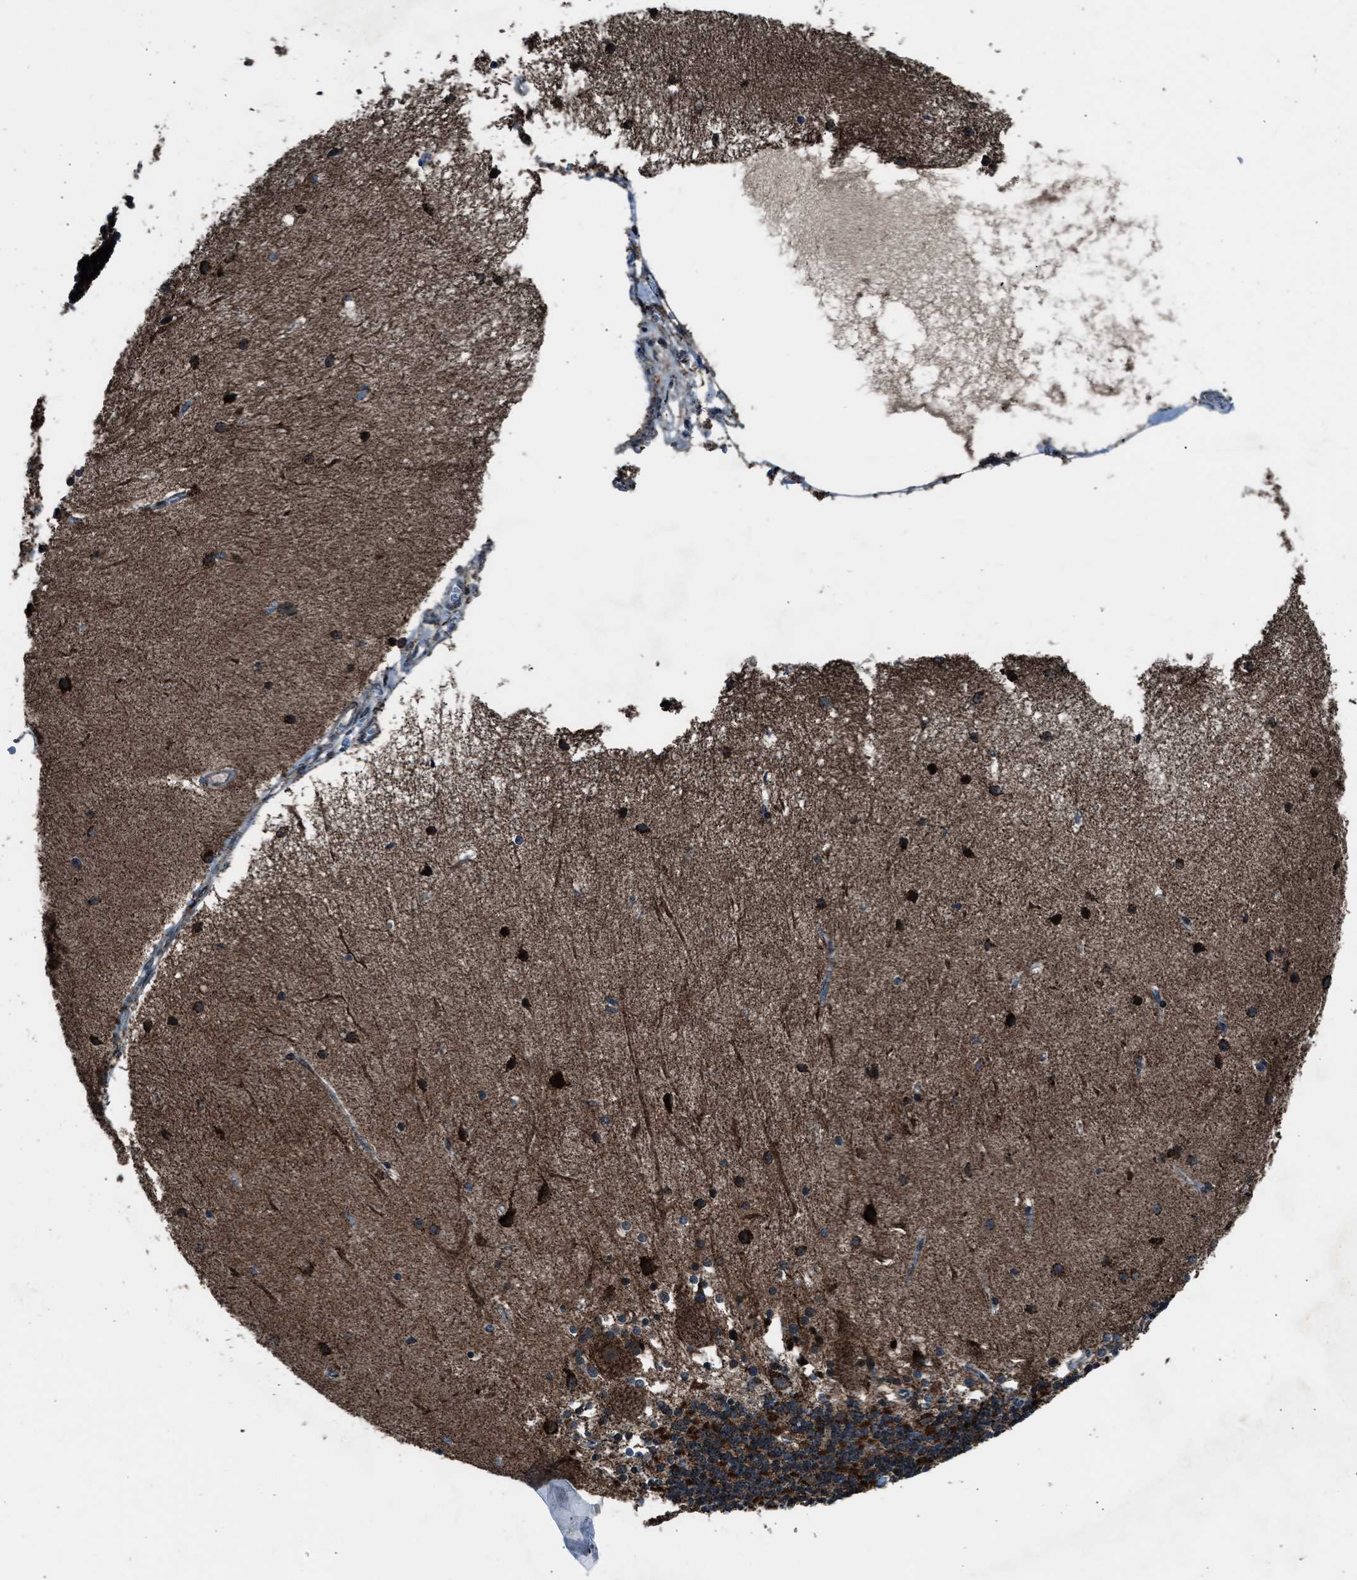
{"staining": {"intensity": "moderate", "quantity": ">75%", "location": "cytoplasmic/membranous"}, "tissue": "cerebellum", "cell_type": "Cells in granular layer", "image_type": "normal", "snomed": [{"axis": "morphology", "description": "Normal tissue, NOS"}, {"axis": "topography", "description": "Cerebellum"}], "caption": "Cells in granular layer demonstrate medium levels of moderate cytoplasmic/membranous expression in about >75% of cells in benign cerebellum.", "gene": "MORC3", "patient": {"sex": "female", "age": 54}}